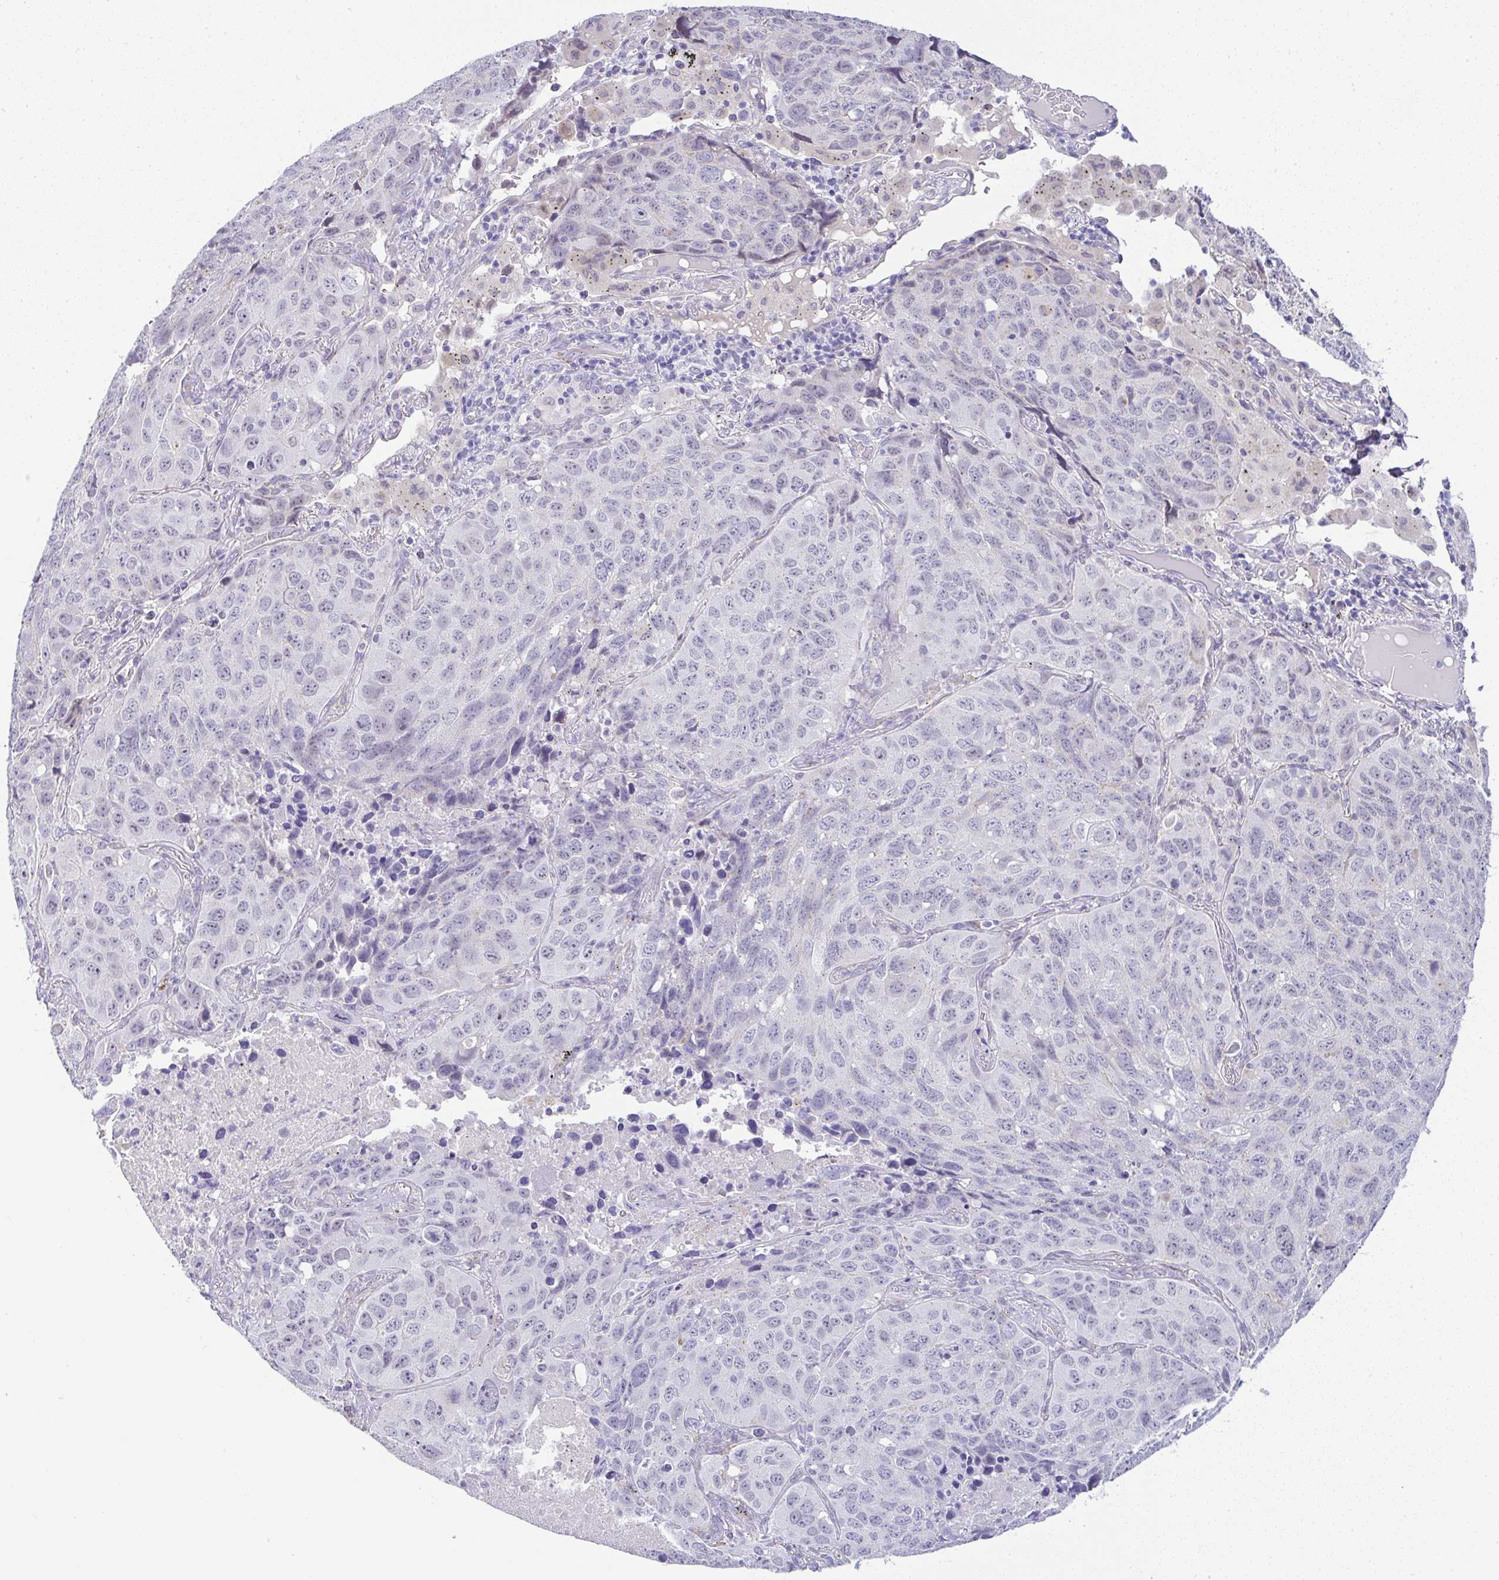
{"staining": {"intensity": "negative", "quantity": "none", "location": "none"}, "tissue": "lung cancer", "cell_type": "Tumor cells", "image_type": "cancer", "snomed": [{"axis": "morphology", "description": "Squamous cell carcinoma, NOS"}, {"axis": "topography", "description": "Lung"}], "caption": "Immunohistochemistry micrograph of human lung cancer (squamous cell carcinoma) stained for a protein (brown), which displays no positivity in tumor cells.", "gene": "FAM177A1", "patient": {"sex": "male", "age": 60}}